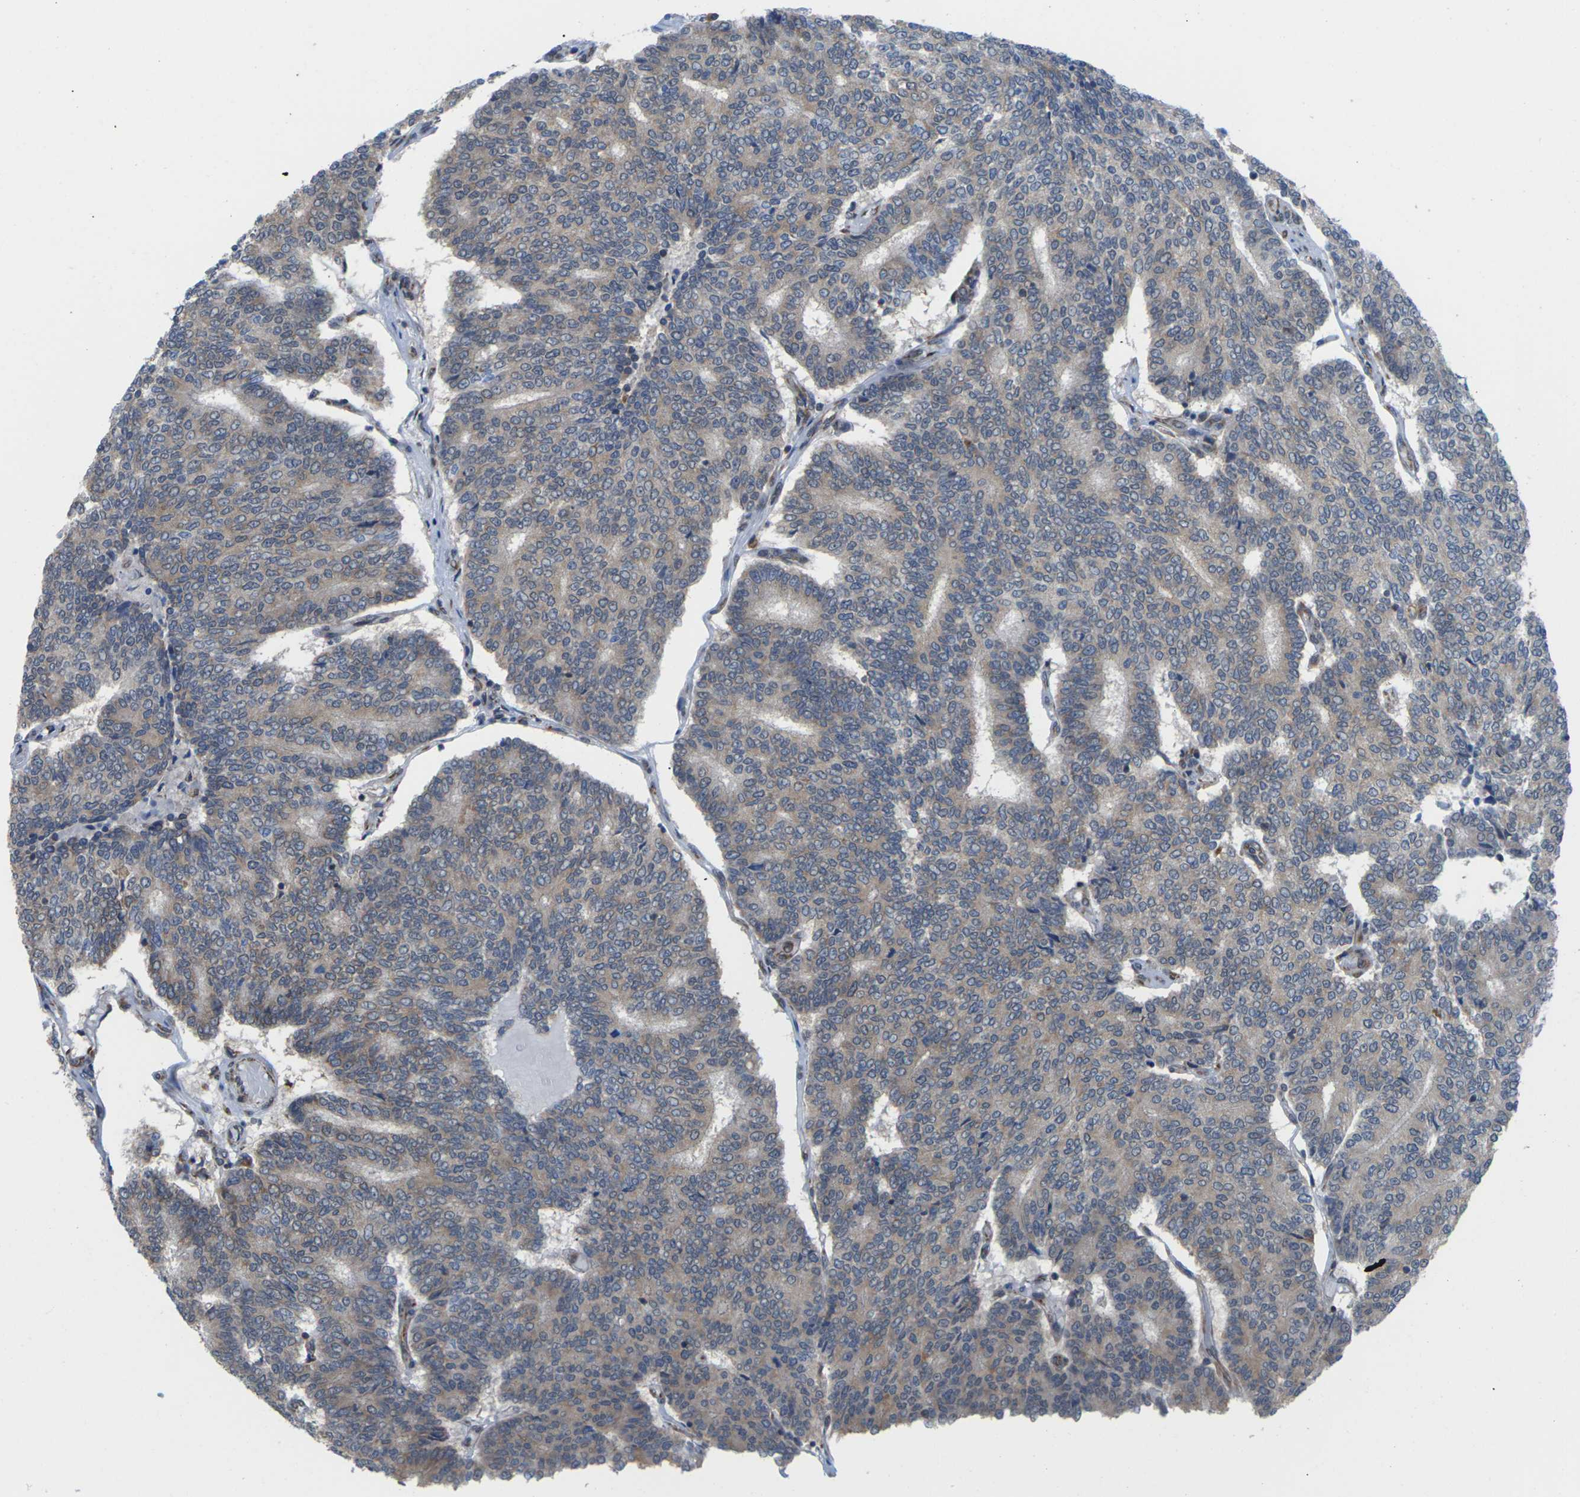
{"staining": {"intensity": "weak", "quantity": ">75%", "location": "cytoplasmic/membranous"}, "tissue": "prostate cancer", "cell_type": "Tumor cells", "image_type": "cancer", "snomed": [{"axis": "morphology", "description": "Normal tissue, NOS"}, {"axis": "morphology", "description": "Adenocarcinoma, High grade"}, {"axis": "topography", "description": "Prostate"}, {"axis": "topography", "description": "Seminal veicle"}], "caption": "Prostate adenocarcinoma (high-grade) tissue exhibits weak cytoplasmic/membranous staining in about >75% of tumor cells, visualized by immunohistochemistry.", "gene": "PDZK1IP1", "patient": {"sex": "male", "age": 55}}